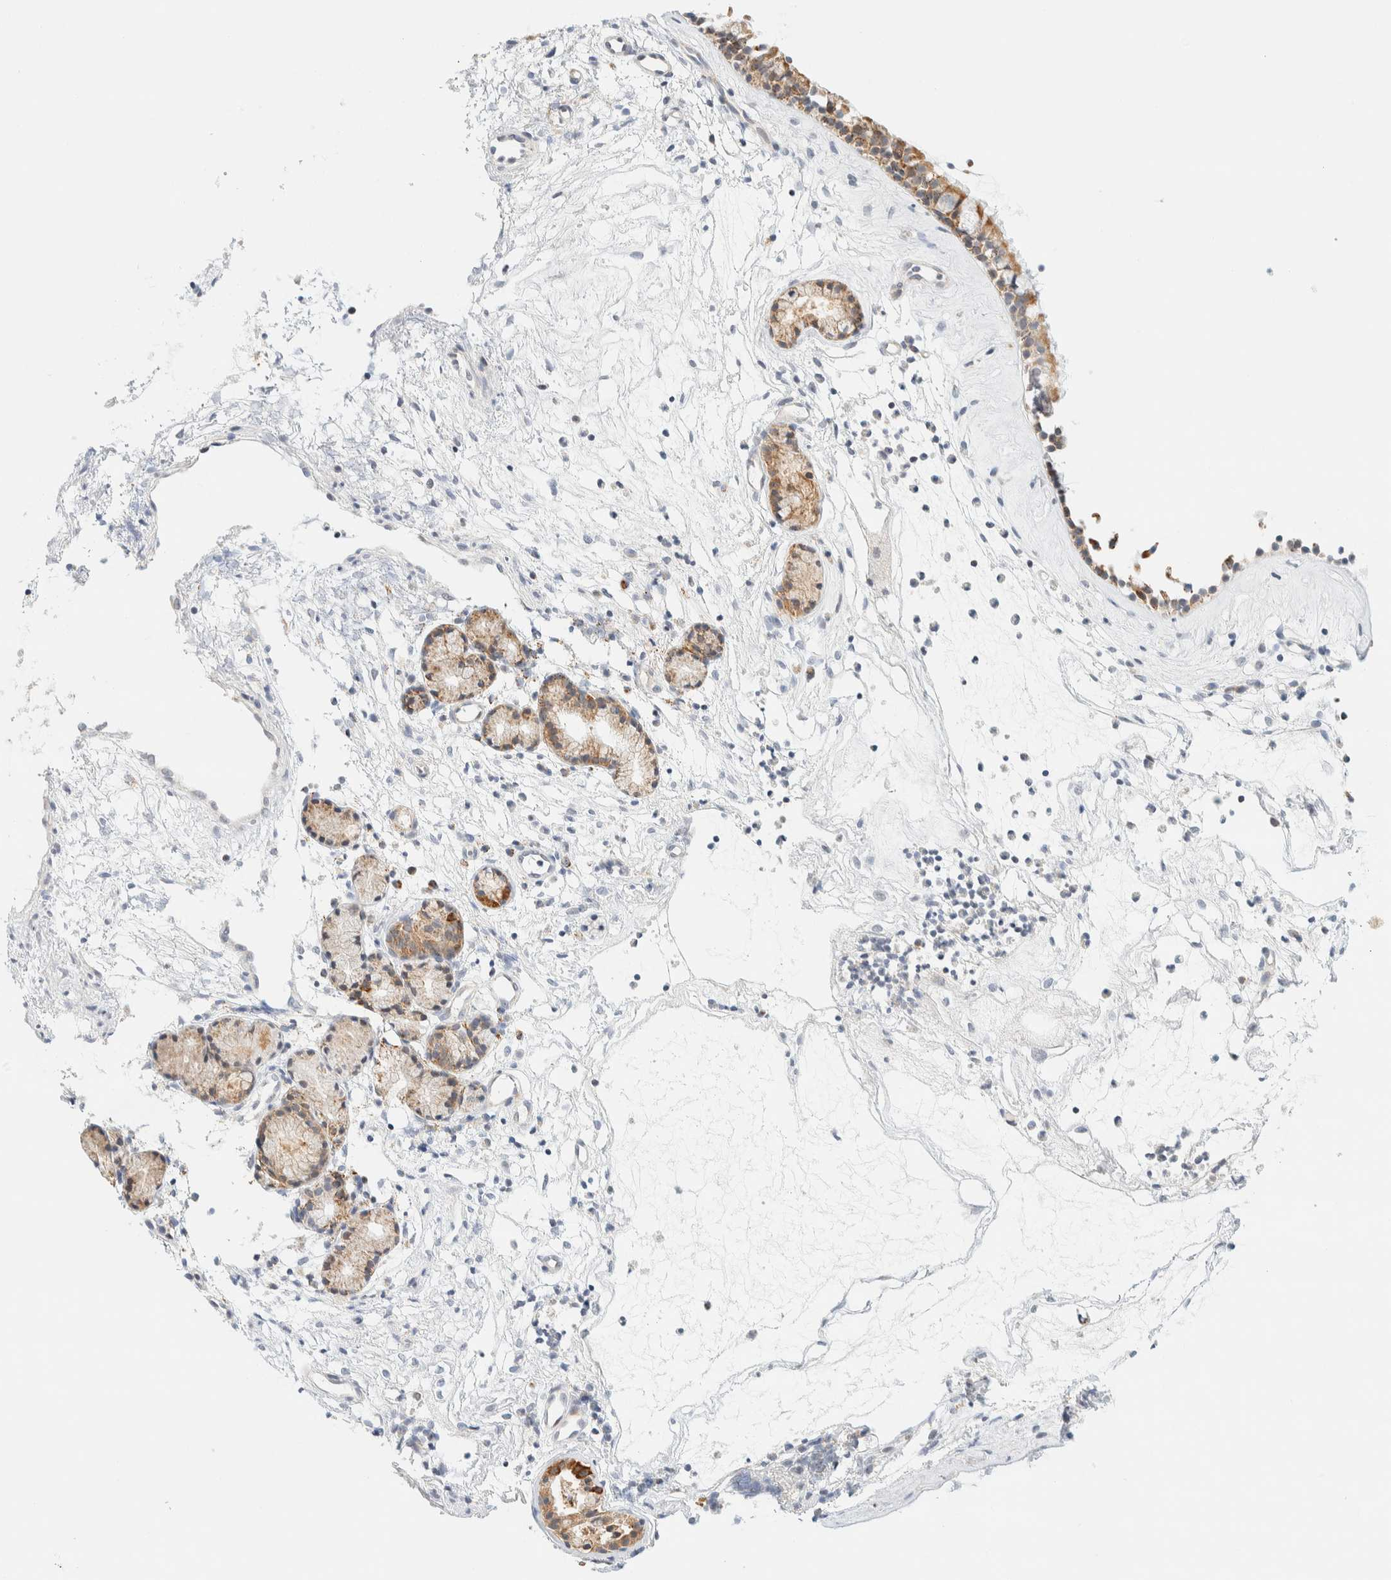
{"staining": {"intensity": "moderate", "quantity": ">75%", "location": "cytoplasmic/membranous"}, "tissue": "nasopharynx", "cell_type": "Respiratory epithelial cells", "image_type": "normal", "snomed": [{"axis": "morphology", "description": "Normal tissue, NOS"}, {"axis": "topography", "description": "Nasopharynx"}], "caption": "DAB (3,3'-diaminobenzidine) immunohistochemical staining of normal human nasopharynx displays moderate cytoplasmic/membranous protein expression in about >75% of respiratory epithelial cells.", "gene": "PPM1K", "patient": {"sex": "female", "age": 42}}